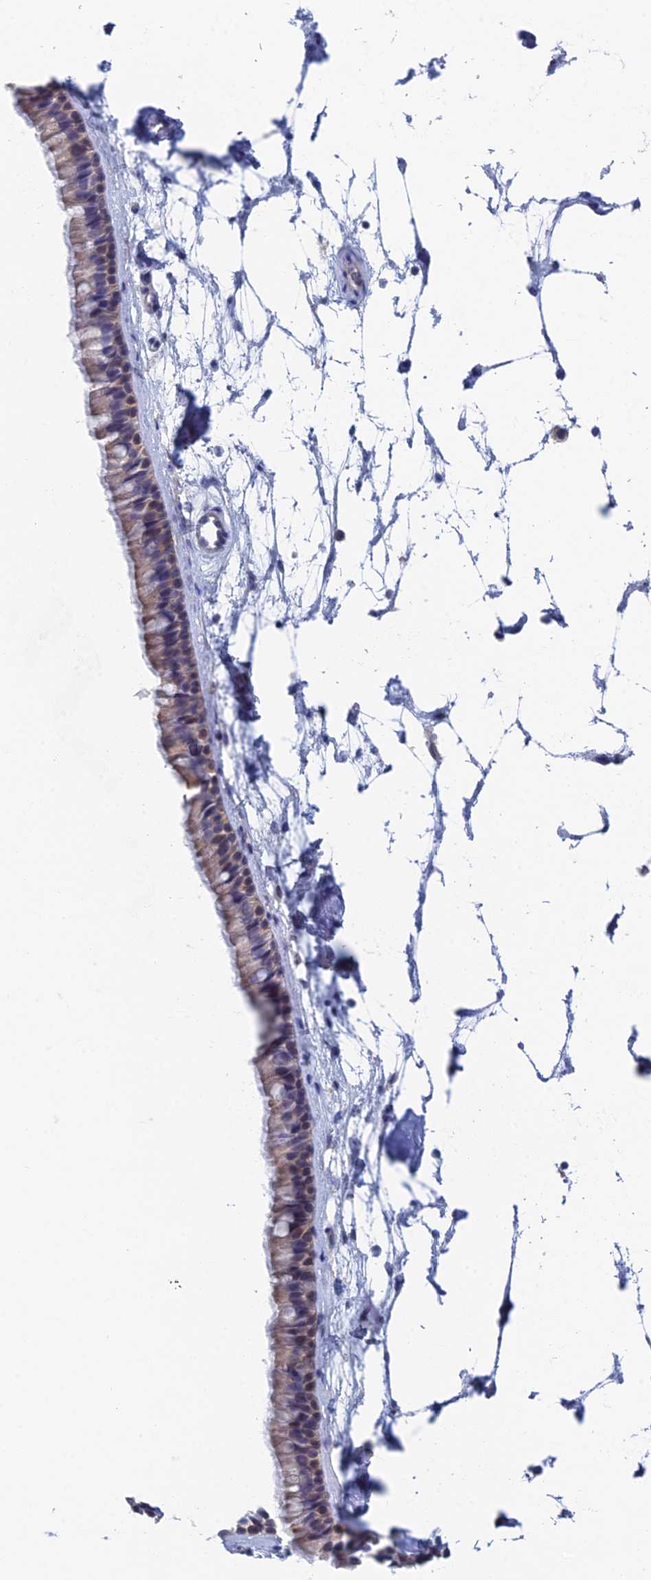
{"staining": {"intensity": "weak", "quantity": "25%-75%", "location": "cytoplasmic/membranous"}, "tissue": "nasopharynx", "cell_type": "Respiratory epithelial cells", "image_type": "normal", "snomed": [{"axis": "morphology", "description": "Normal tissue, NOS"}, {"axis": "topography", "description": "Nasopharynx"}], "caption": "Immunohistochemical staining of benign nasopharynx exhibits 25%-75% levels of weak cytoplasmic/membranous protein positivity in approximately 25%-75% of respiratory epithelial cells.", "gene": "GMNC", "patient": {"sex": "male", "age": 64}}